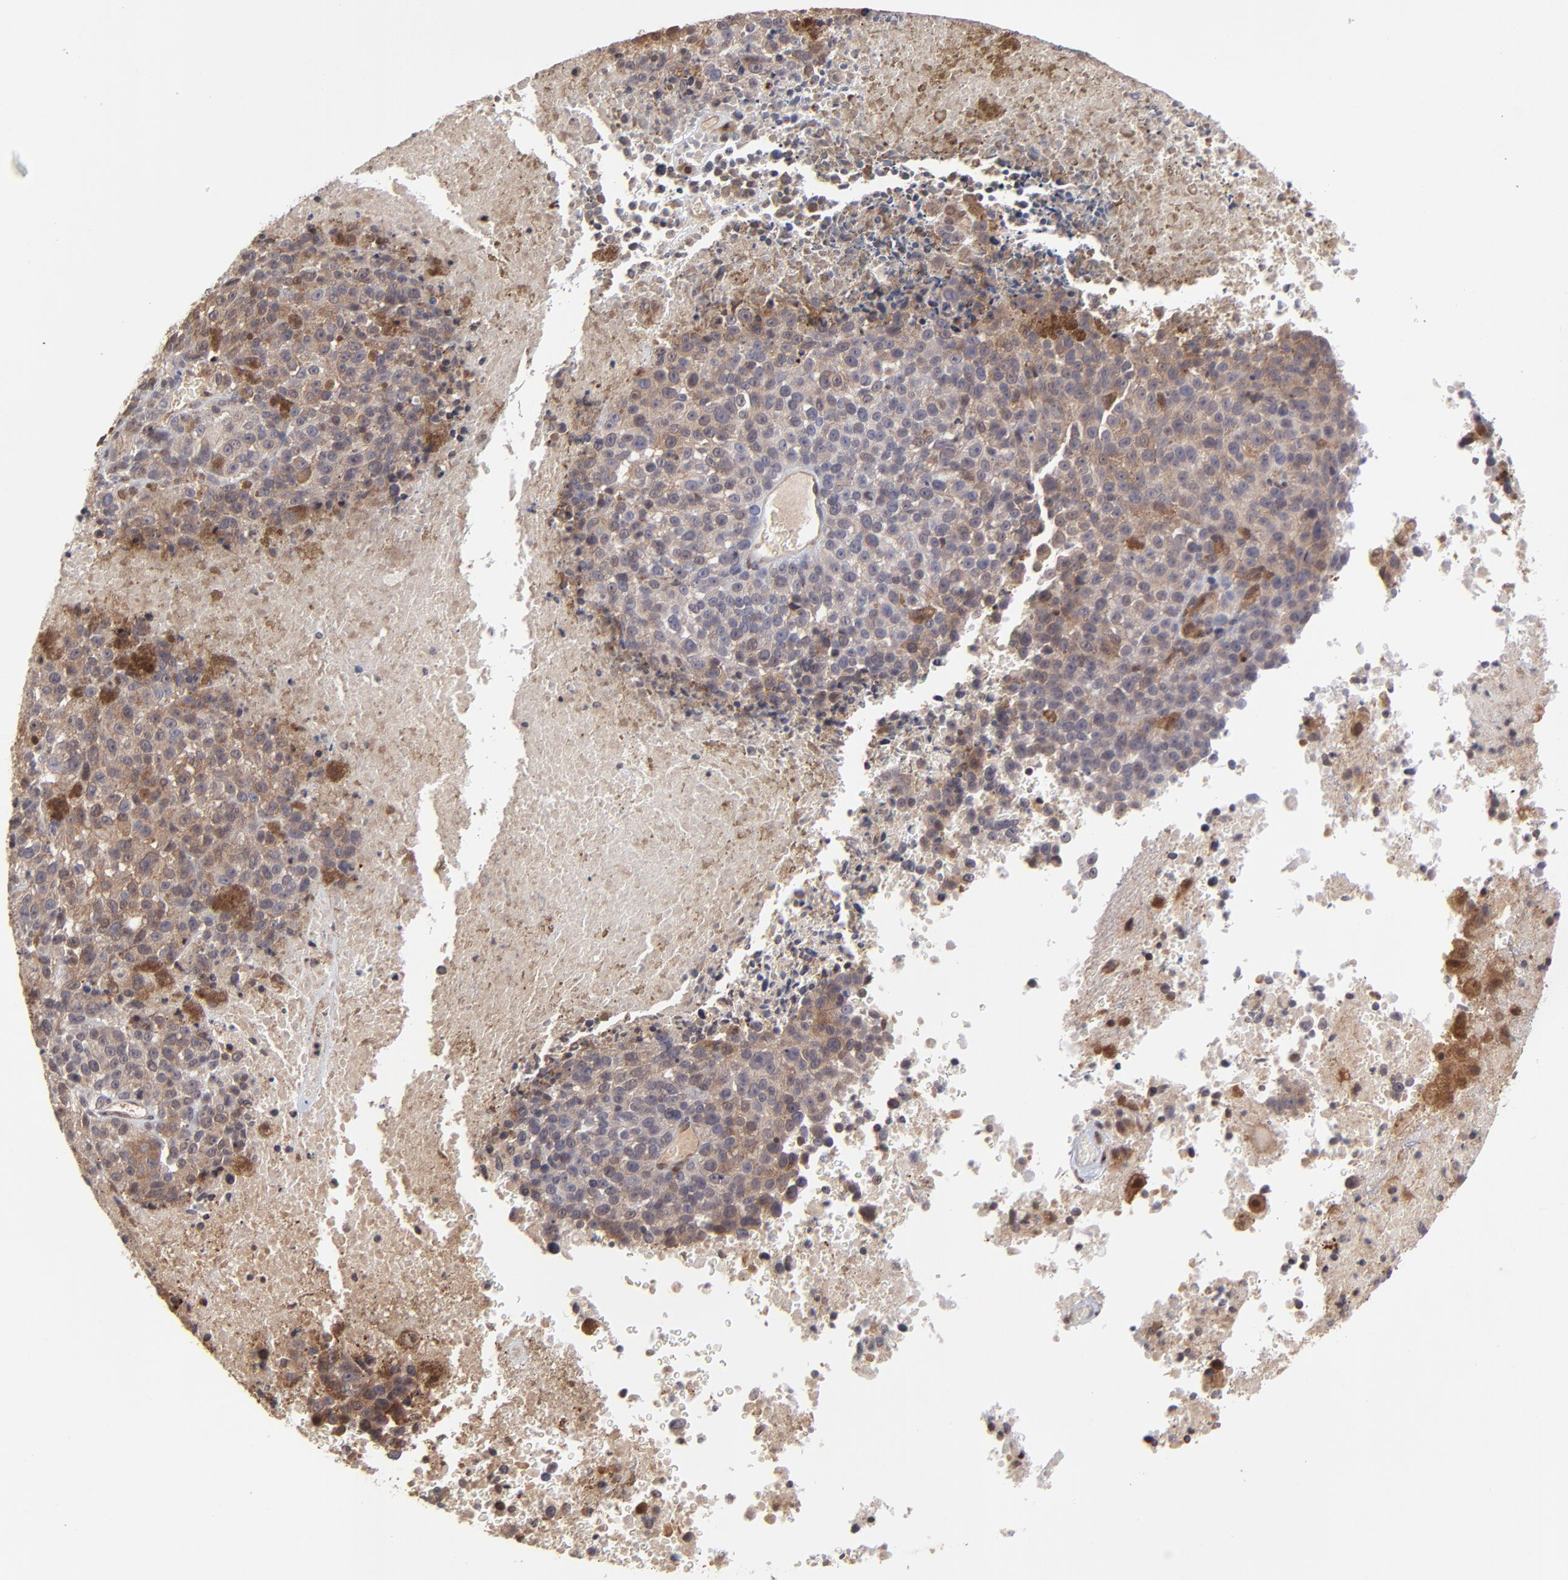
{"staining": {"intensity": "moderate", "quantity": "25%-75%", "location": "cytoplasmic/membranous"}, "tissue": "melanoma", "cell_type": "Tumor cells", "image_type": "cancer", "snomed": [{"axis": "morphology", "description": "Malignant melanoma, Metastatic site"}, {"axis": "topography", "description": "Cerebral cortex"}], "caption": "Immunohistochemical staining of malignant melanoma (metastatic site) reveals moderate cytoplasmic/membranous protein positivity in approximately 25%-75% of tumor cells. (DAB IHC with brightfield microscopy, high magnification).", "gene": "UBE2L6", "patient": {"sex": "female", "age": 52}}